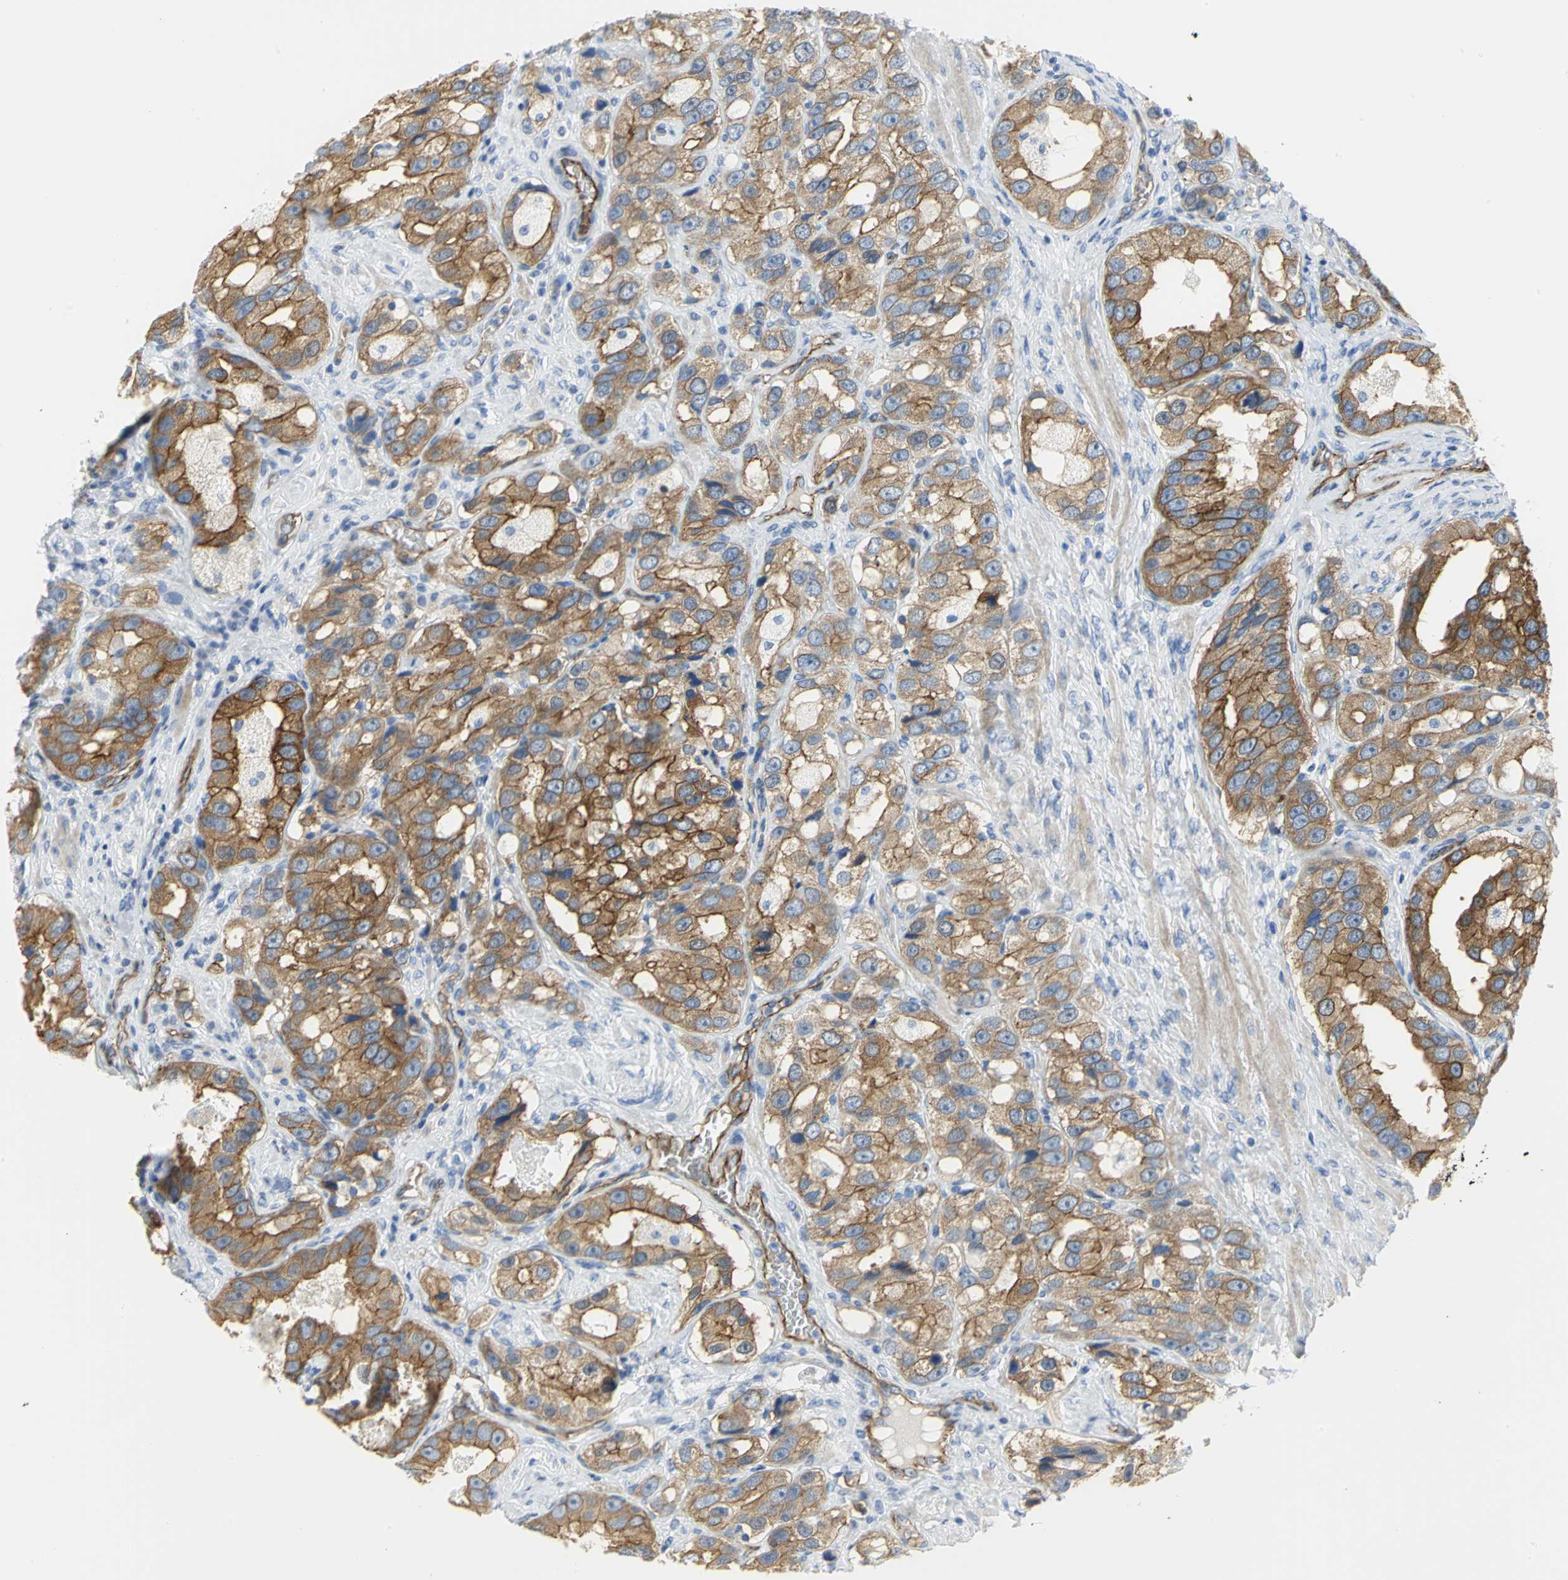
{"staining": {"intensity": "strong", "quantity": ">75%", "location": "cytoplasmic/membranous"}, "tissue": "prostate cancer", "cell_type": "Tumor cells", "image_type": "cancer", "snomed": [{"axis": "morphology", "description": "Adenocarcinoma, High grade"}, {"axis": "topography", "description": "Prostate"}], "caption": "Prostate cancer (adenocarcinoma (high-grade)) stained for a protein (brown) demonstrates strong cytoplasmic/membranous positive positivity in approximately >75% of tumor cells.", "gene": "FLNB", "patient": {"sex": "male", "age": 63}}